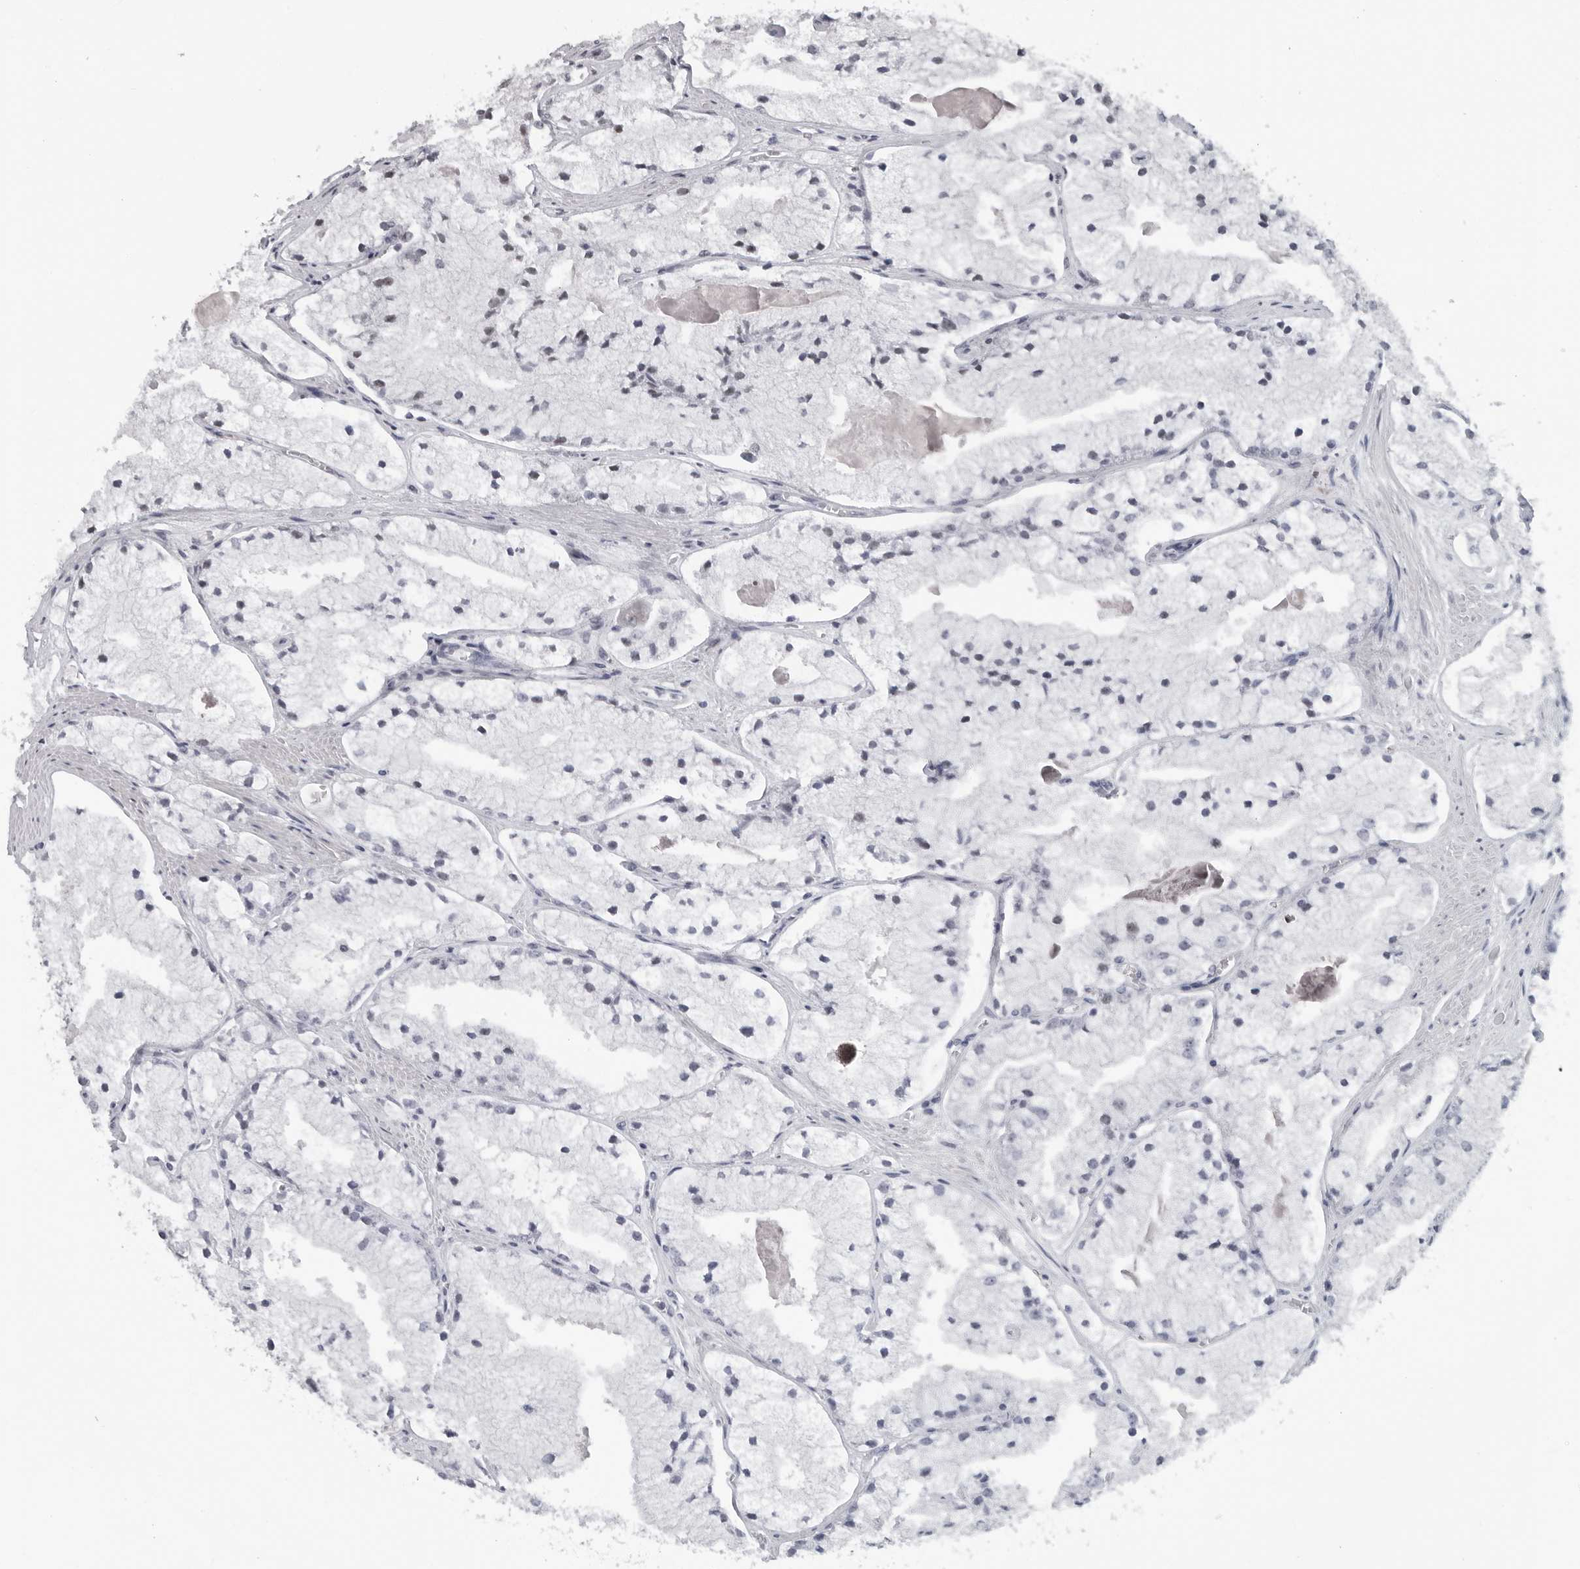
{"staining": {"intensity": "negative", "quantity": "none", "location": "none"}, "tissue": "prostate cancer", "cell_type": "Tumor cells", "image_type": "cancer", "snomed": [{"axis": "morphology", "description": "Adenocarcinoma, High grade"}, {"axis": "topography", "description": "Prostate"}], "caption": "The histopathology image shows no staining of tumor cells in high-grade adenocarcinoma (prostate).", "gene": "MAF", "patient": {"sex": "male", "age": 50}}